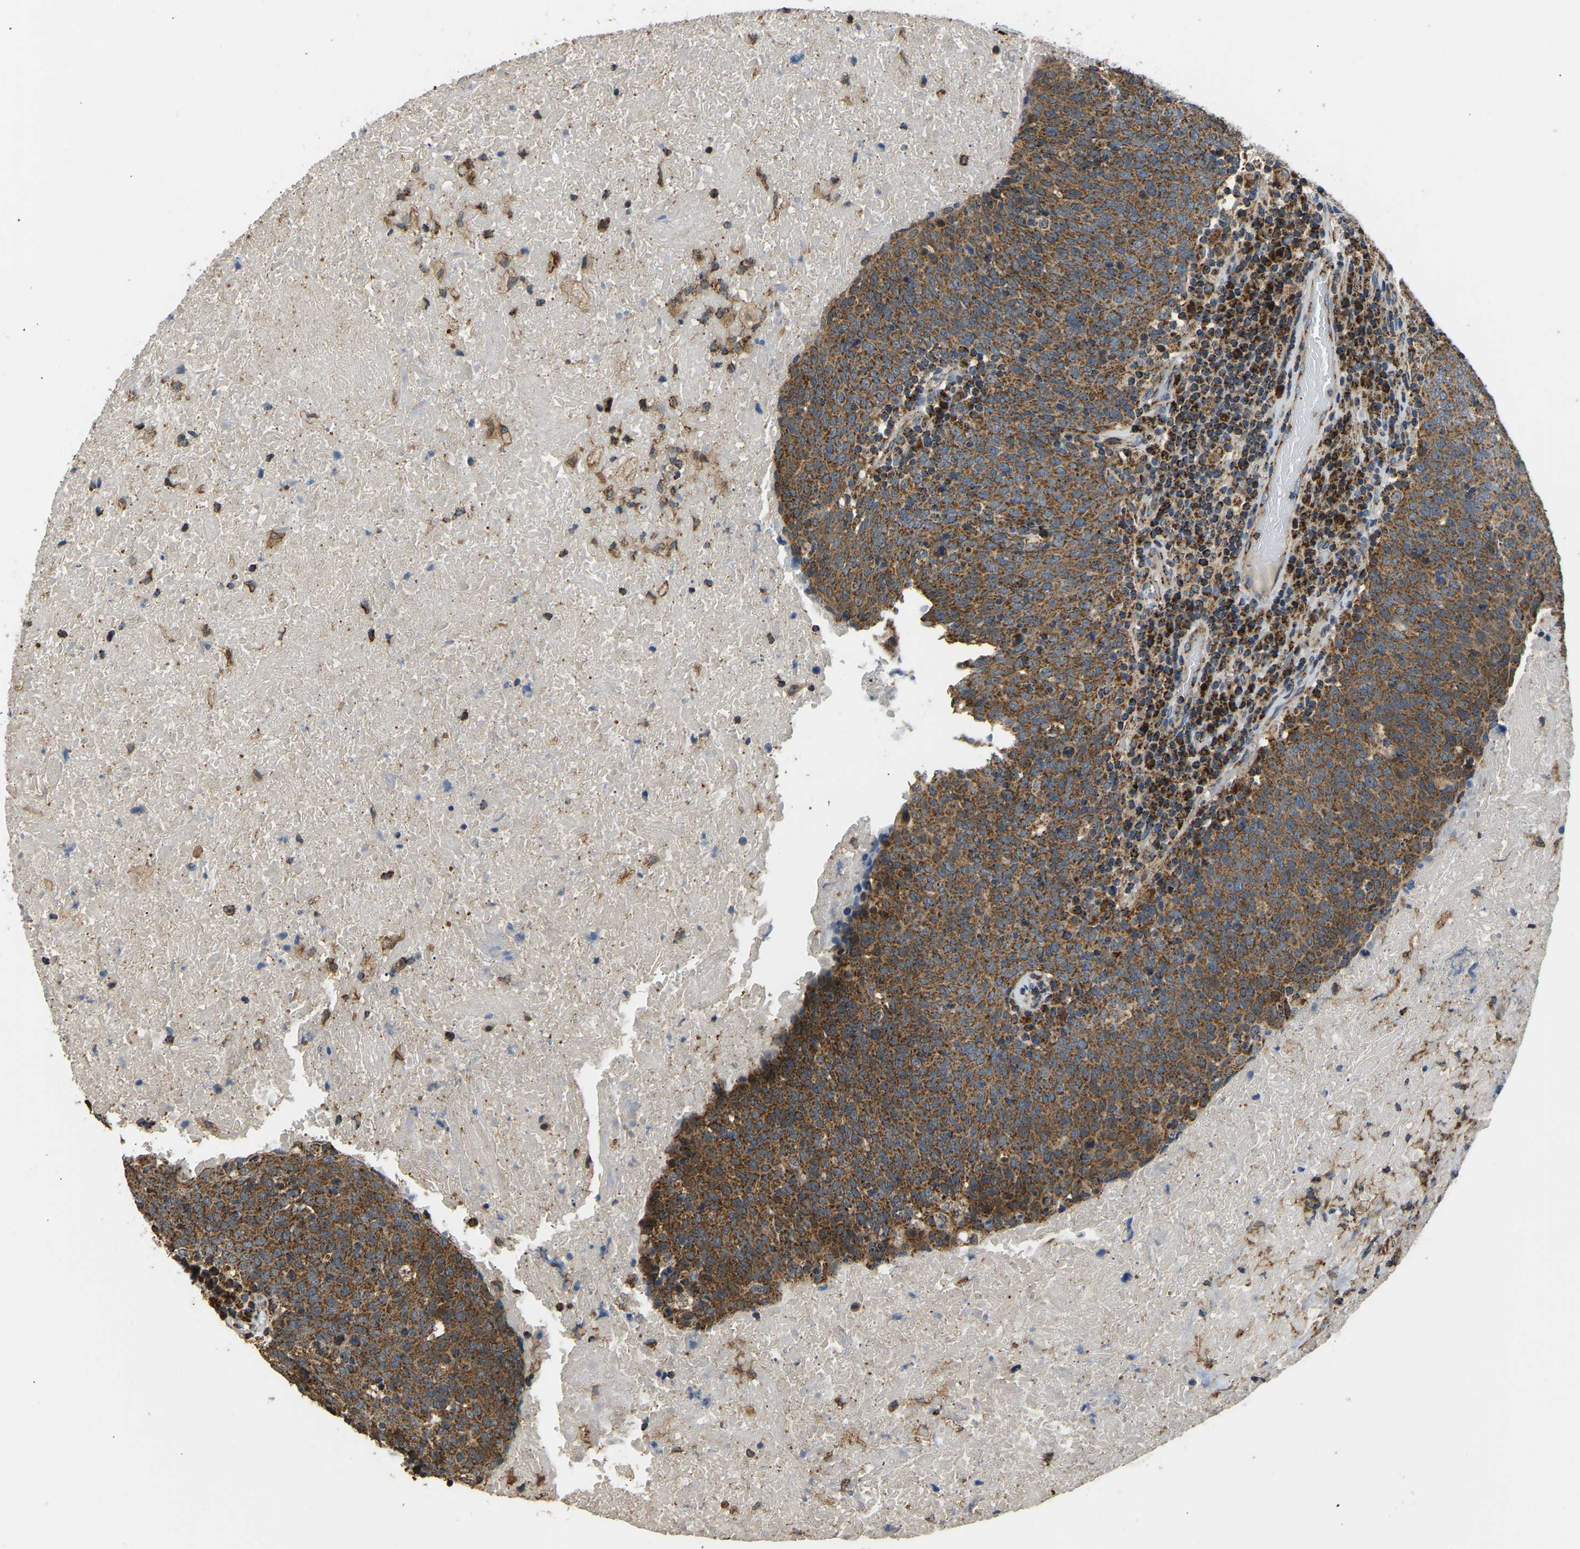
{"staining": {"intensity": "strong", "quantity": ">75%", "location": "cytoplasmic/membranous"}, "tissue": "head and neck cancer", "cell_type": "Tumor cells", "image_type": "cancer", "snomed": [{"axis": "morphology", "description": "Squamous cell carcinoma, NOS"}, {"axis": "morphology", "description": "Squamous cell carcinoma, metastatic, NOS"}, {"axis": "topography", "description": "Lymph node"}, {"axis": "topography", "description": "Head-Neck"}], "caption": "IHC (DAB (3,3'-diaminobenzidine)) staining of human head and neck metastatic squamous cell carcinoma displays strong cytoplasmic/membranous protein expression in about >75% of tumor cells.", "gene": "TUFM", "patient": {"sex": "male", "age": 62}}